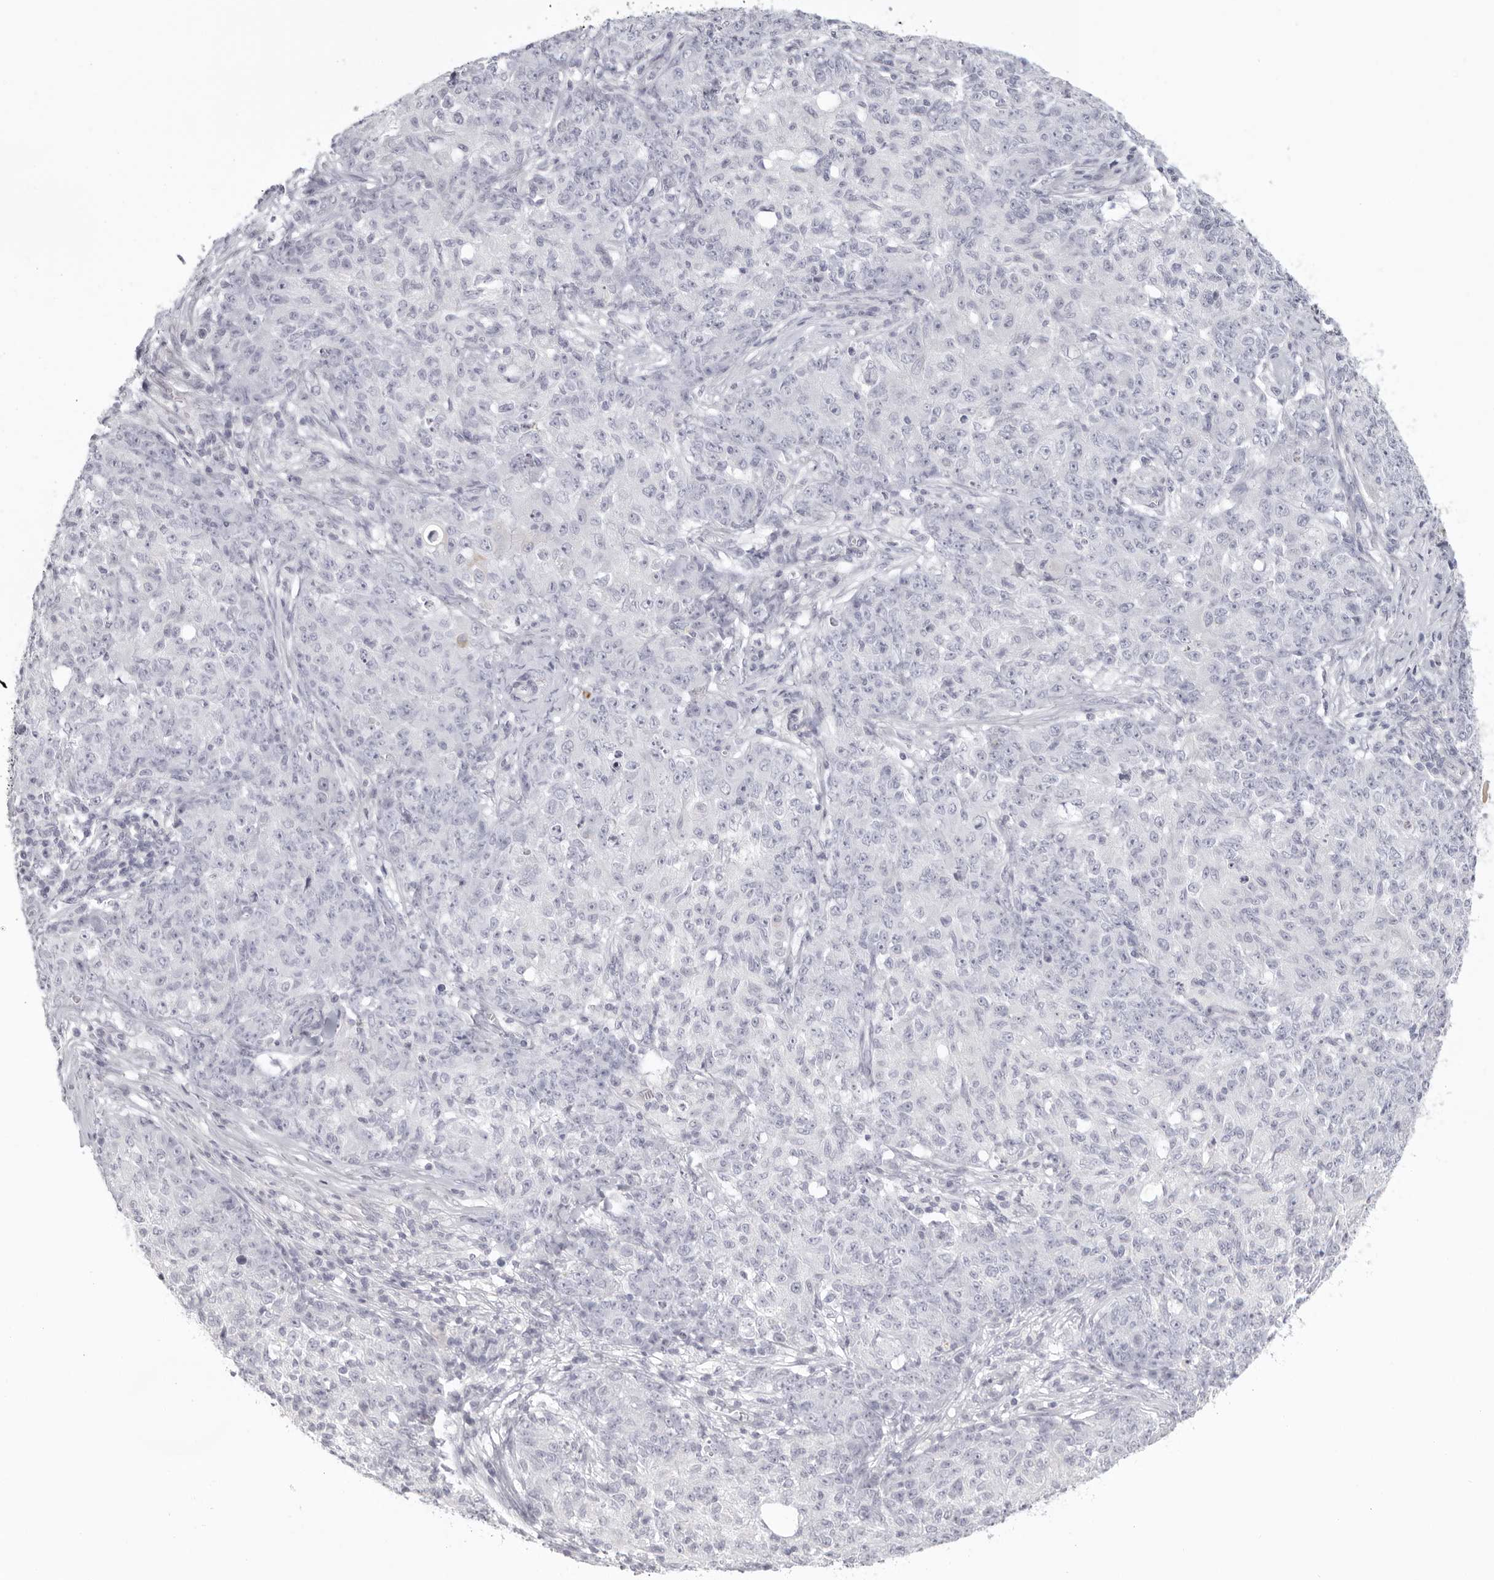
{"staining": {"intensity": "negative", "quantity": "none", "location": "none"}, "tissue": "ovarian cancer", "cell_type": "Tumor cells", "image_type": "cancer", "snomed": [{"axis": "morphology", "description": "Carcinoma, endometroid"}, {"axis": "topography", "description": "Ovary"}], "caption": "High magnification brightfield microscopy of ovarian cancer (endometroid carcinoma) stained with DAB (brown) and counterstained with hematoxylin (blue): tumor cells show no significant staining.", "gene": "RXFP1", "patient": {"sex": "female", "age": 42}}